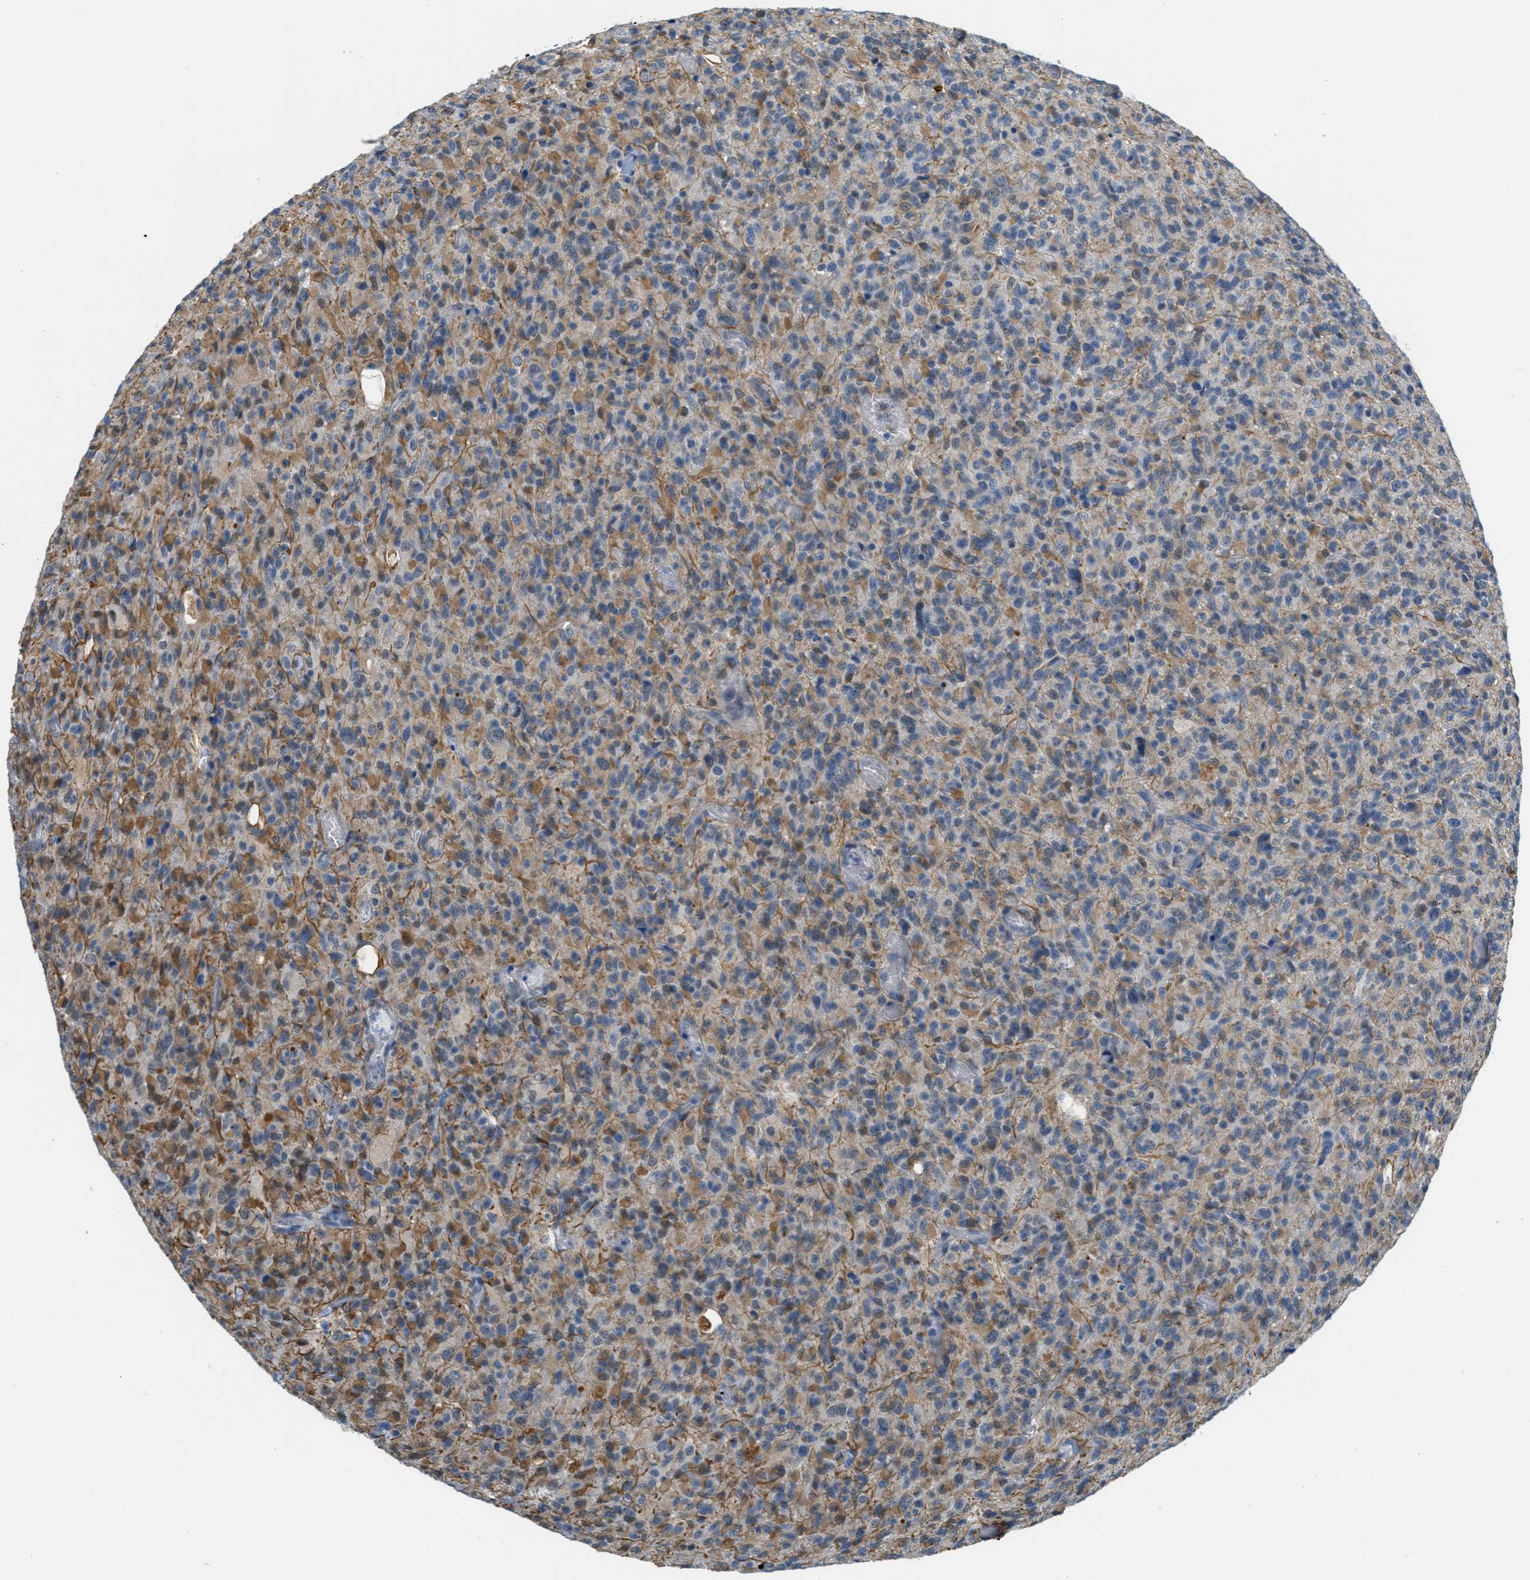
{"staining": {"intensity": "moderate", "quantity": "25%-75%", "location": "cytoplasmic/membranous"}, "tissue": "glioma", "cell_type": "Tumor cells", "image_type": "cancer", "snomed": [{"axis": "morphology", "description": "Glioma, malignant, High grade"}, {"axis": "topography", "description": "Brain"}], "caption": "Malignant glioma (high-grade) stained with DAB (3,3'-diaminobenzidine) immunohistochemistry (IHC) displays medium levels of moderate cytoplasmic/membranous staining in approximately 25%-75% of tumor cells.", "gene": "HS3ST2", "patient": {"sex": "male", "age": 71}}